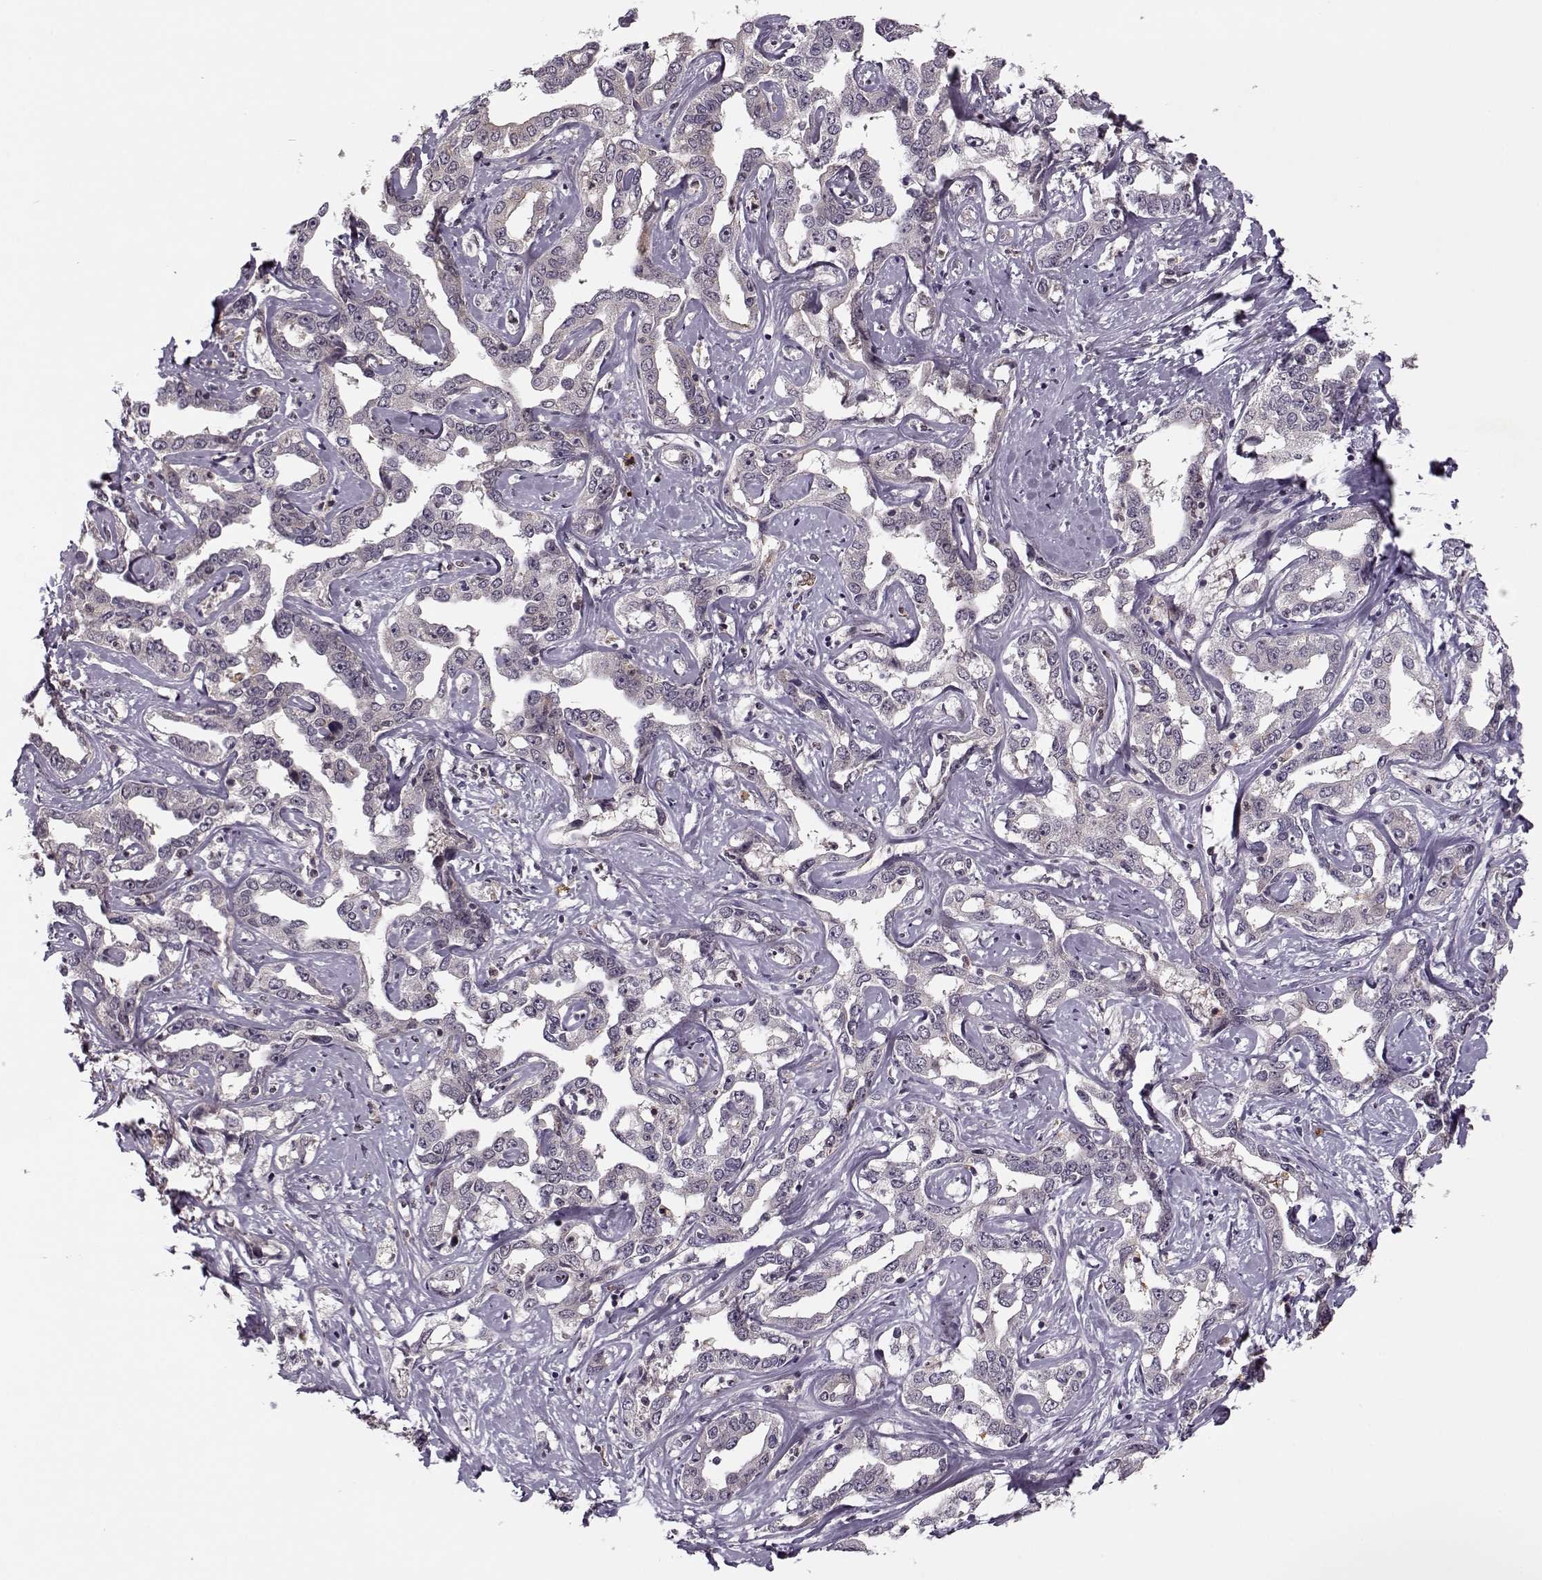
{"staining": {"intensity": "negative", "quantity": "none", "location": "none"}, "tissue": "liver cancer", "cell_type": "Tumor cells", "image_type": "cancer", "snomed": [{"axis": "morphology", "description": "Cholangiocarcinoma"}, {"axis": "topography", "description": "Liver"}], "caption": "An immunohistochemistry image of cholangiocarcinoma (liver) is shown. There is no staining in tumor cells of cholangiocarcinoma (liver).", "gene": "DENND4B", "patient": {"sex": "male", "age": 59}}